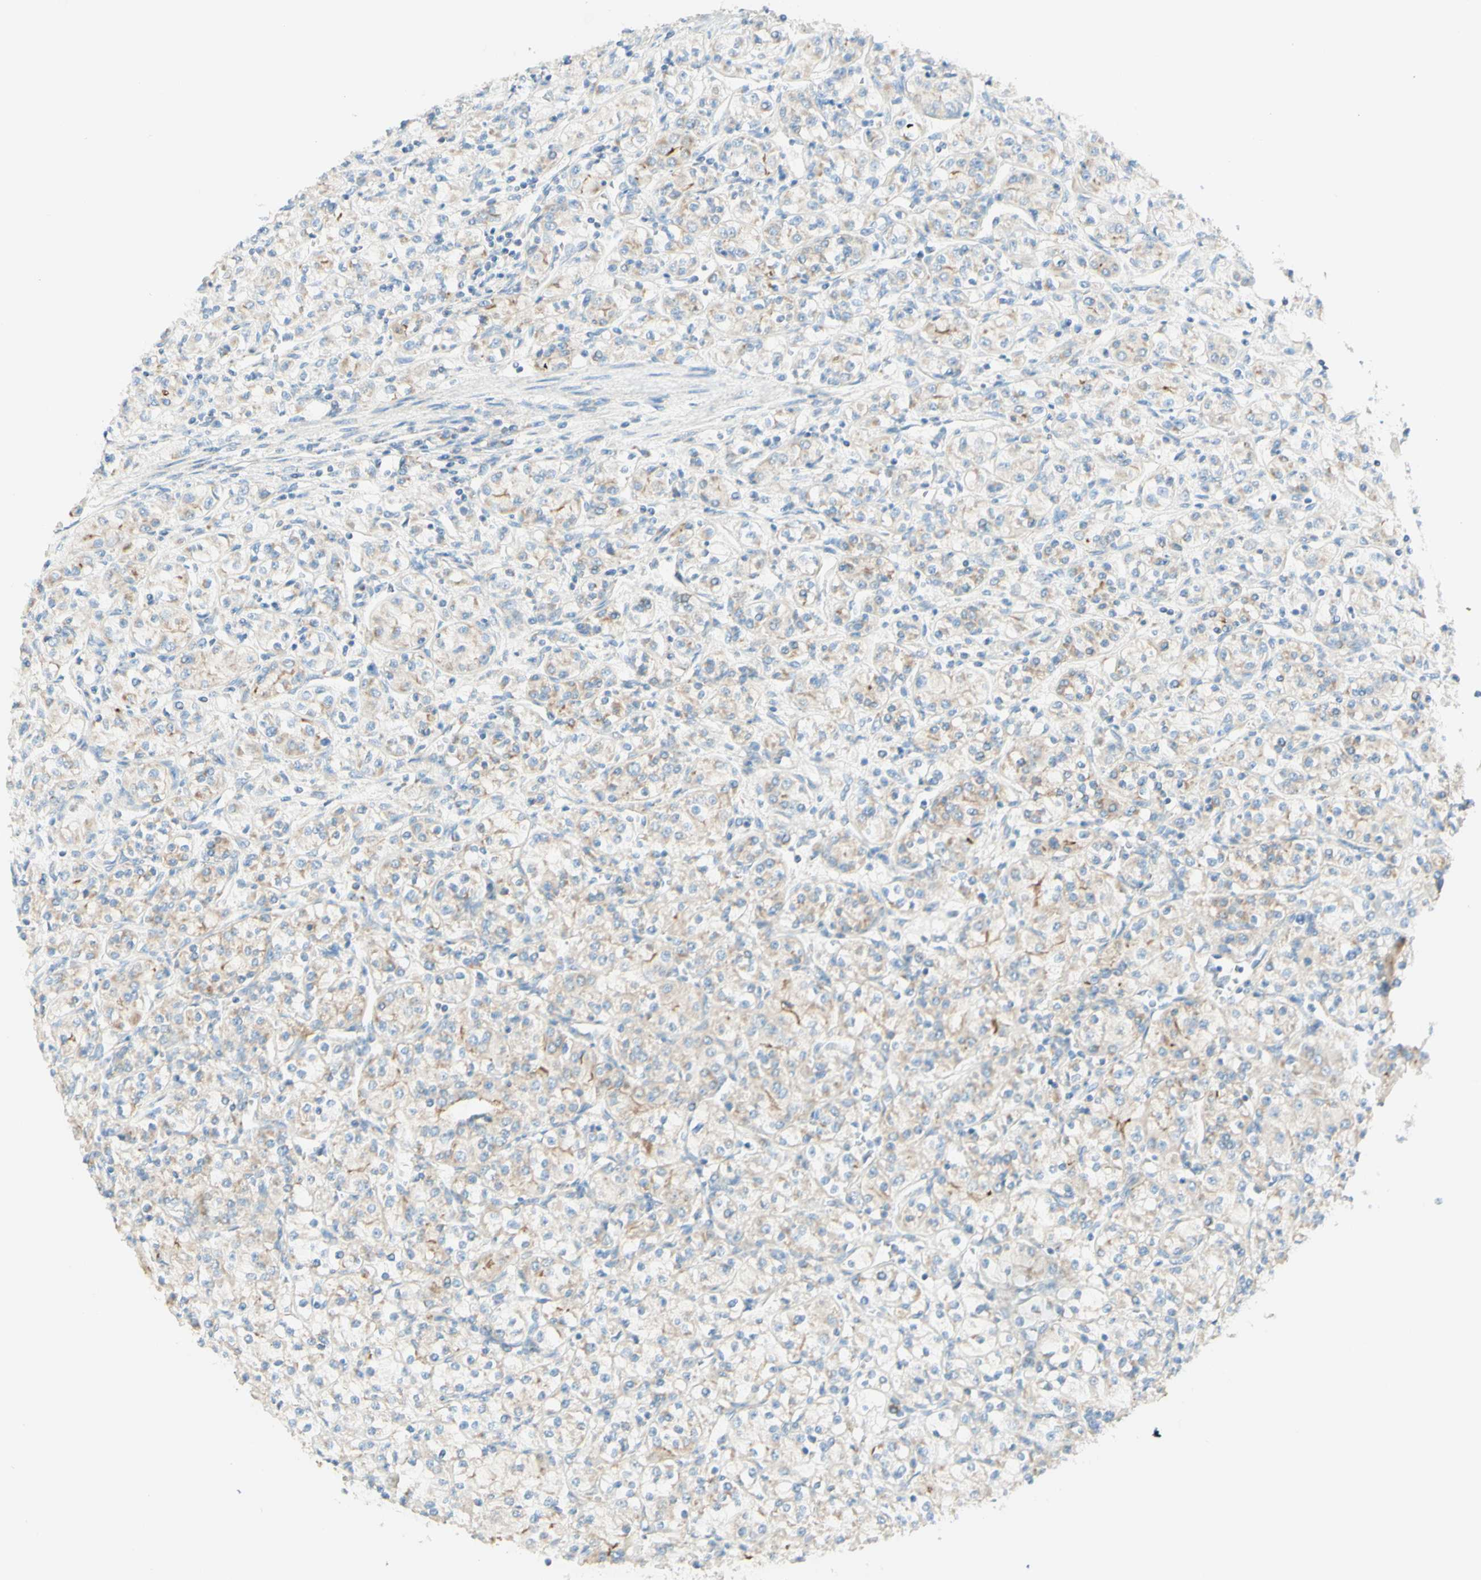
{"staining": {"intensity": "weak", "quantity": "25%-75%", "location": "cytoplasmic/membranous"}, "tissue": "renal cancer", "cell_type": "Tumor cells", "image_type": "cancer", "snomed": [{"axis": "morphology", "description": "Adenocarcinoma, NOS"}, {"axis": "topography", "description": "Kidney"}], "caption": "Immunohistochemical staining of human adenocarcinoma (renal) reveals low levels of weak cytoplasmic/membranous staining in about 25%-75% of tumor cells.", "gene": "ARMC10", "patient": {"sex": "male", "age": 77}}